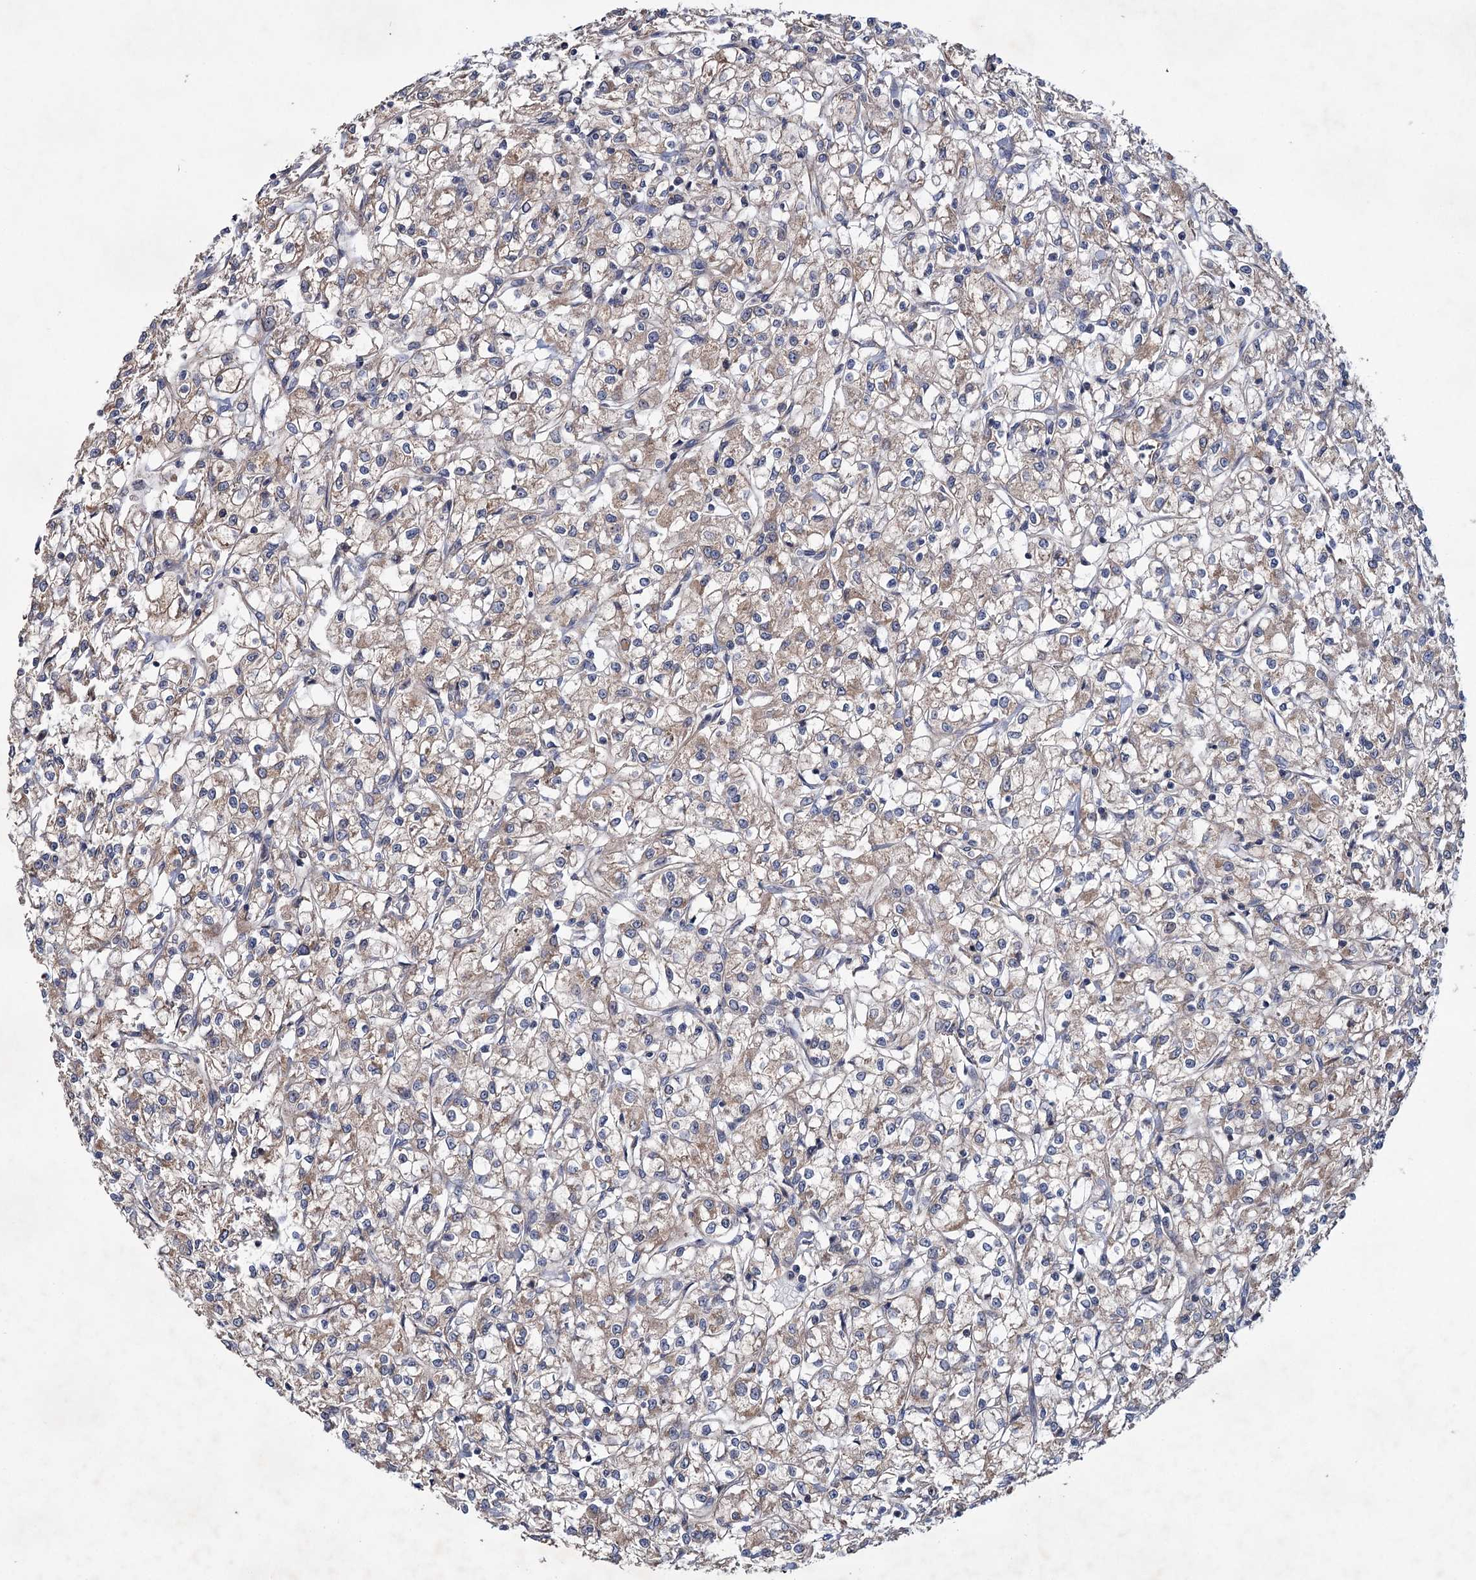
{"staining": {"intensity": "weak", "quantity": "25%-75%", "location": "cytoplasmic/membranous"}, "tissue": "renal cancer", "cell_type": "Tumor cells", "image_type": "cancer", "snomed": [{"axis": "morphology", "description": "Adenocarcinoma, NOS"}, {"axis": "topography", "description": "Kidney"}], "caption": "IHC photomicrograph of renal cancer (adenocarcinoma) stained for a protein (brown), which shows low levels of weak cytoplasmic/membranous staining in approximately 25%-75% of tumor cells.", "gene": "MTRR", "patient": {"sex": "female", "age": 59}}